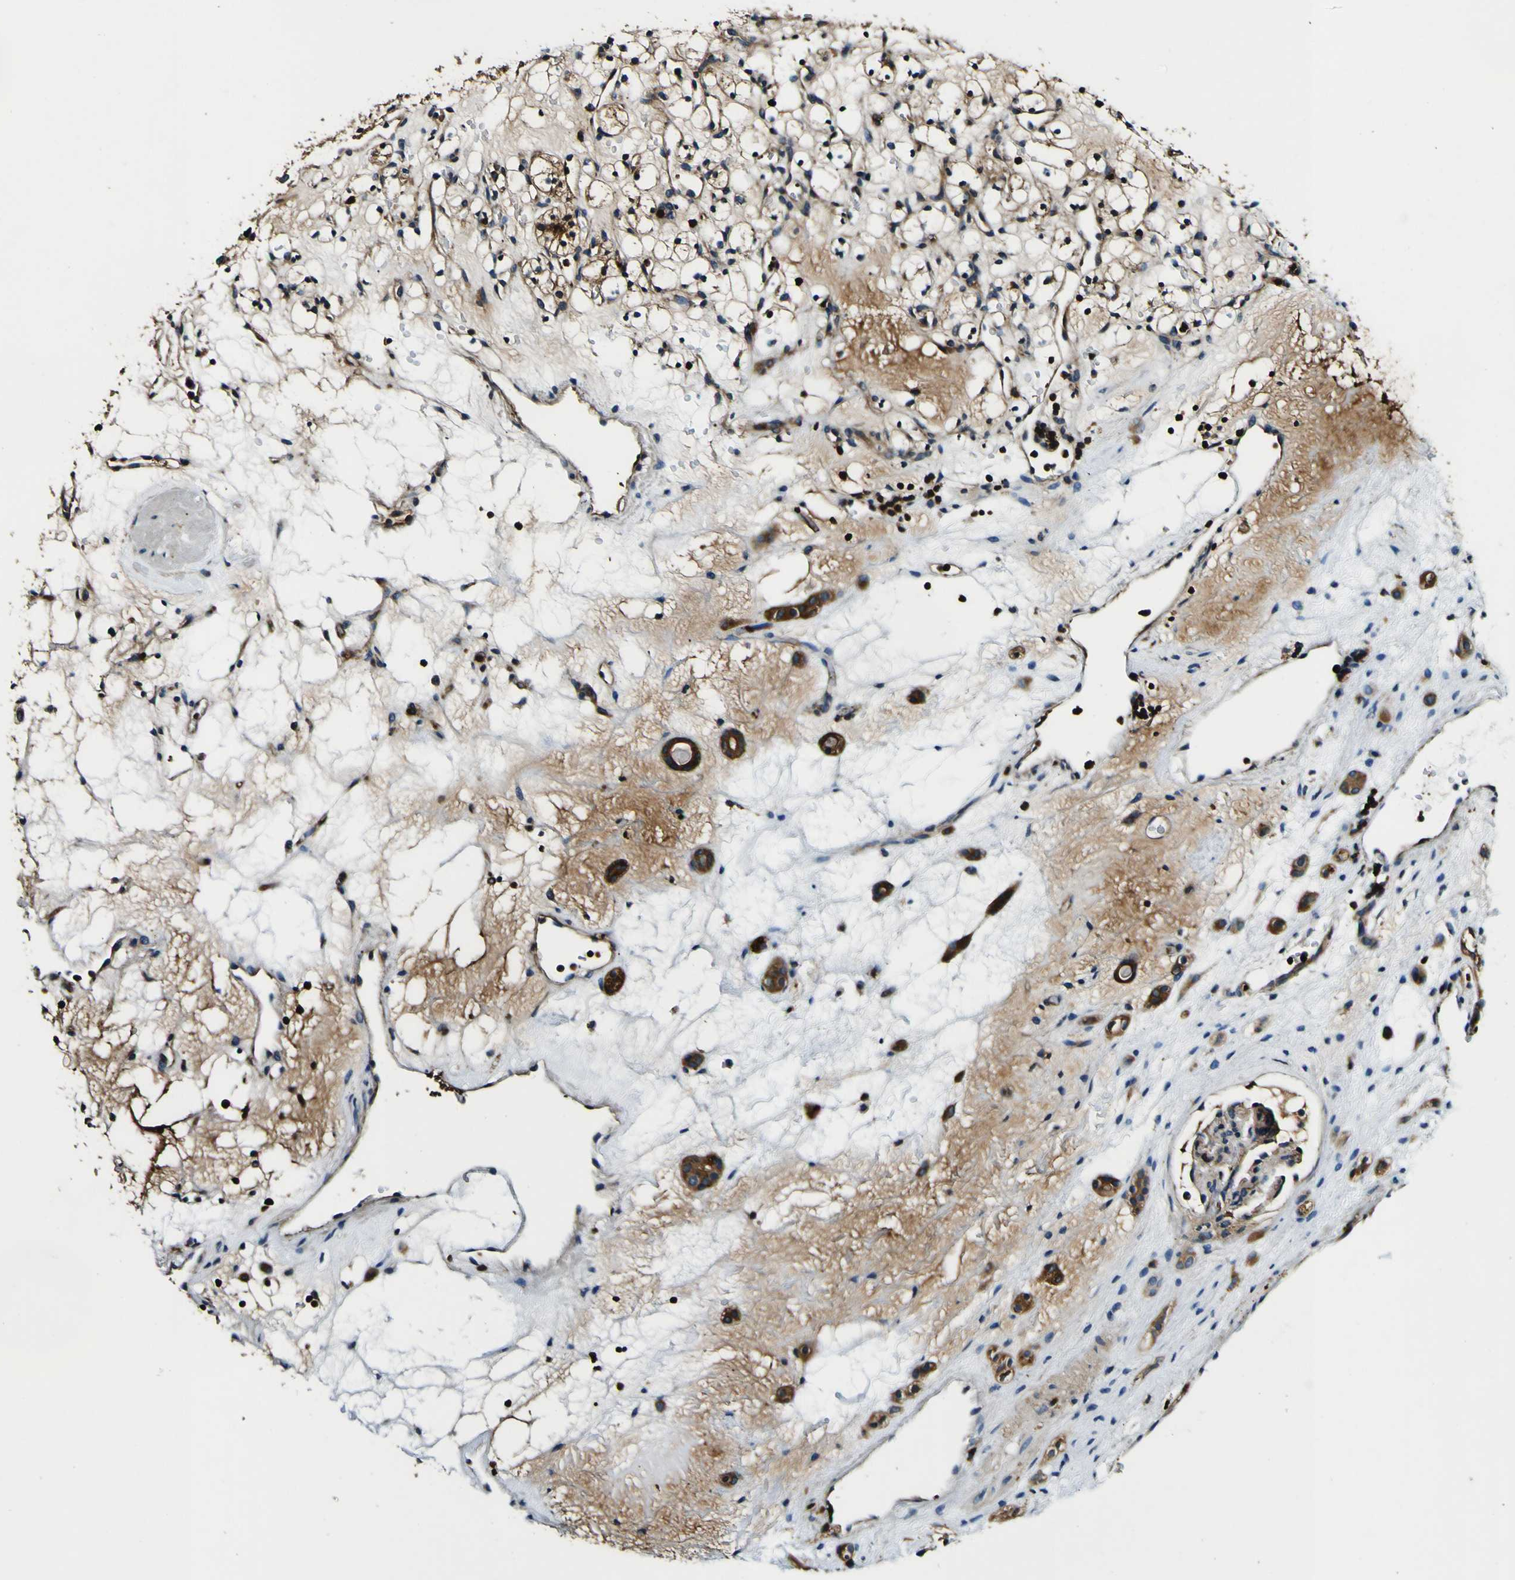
{"staining": {"intensity": "moderate", "quantity": ">75%", "location": "cytoplasmic/membranous"}, "tissue": "renal cancer", "cell_type": "Tumor cells", "image_type": "cancer", "snomed": [{"axis": "morphology", "description": "Adenocarcinoma, NOS"}, {"axis": "topography", "description": "Kidney"}], "caption": "Immunohistochemical staining of human renal cancer (adenocarcinoma) shows medium levels of moderate cytoplasmic/membranous protein expression in about >75% of tumor cells.", "gene": "RHOT2", "patient": {"sex": "female", "age": 60}}